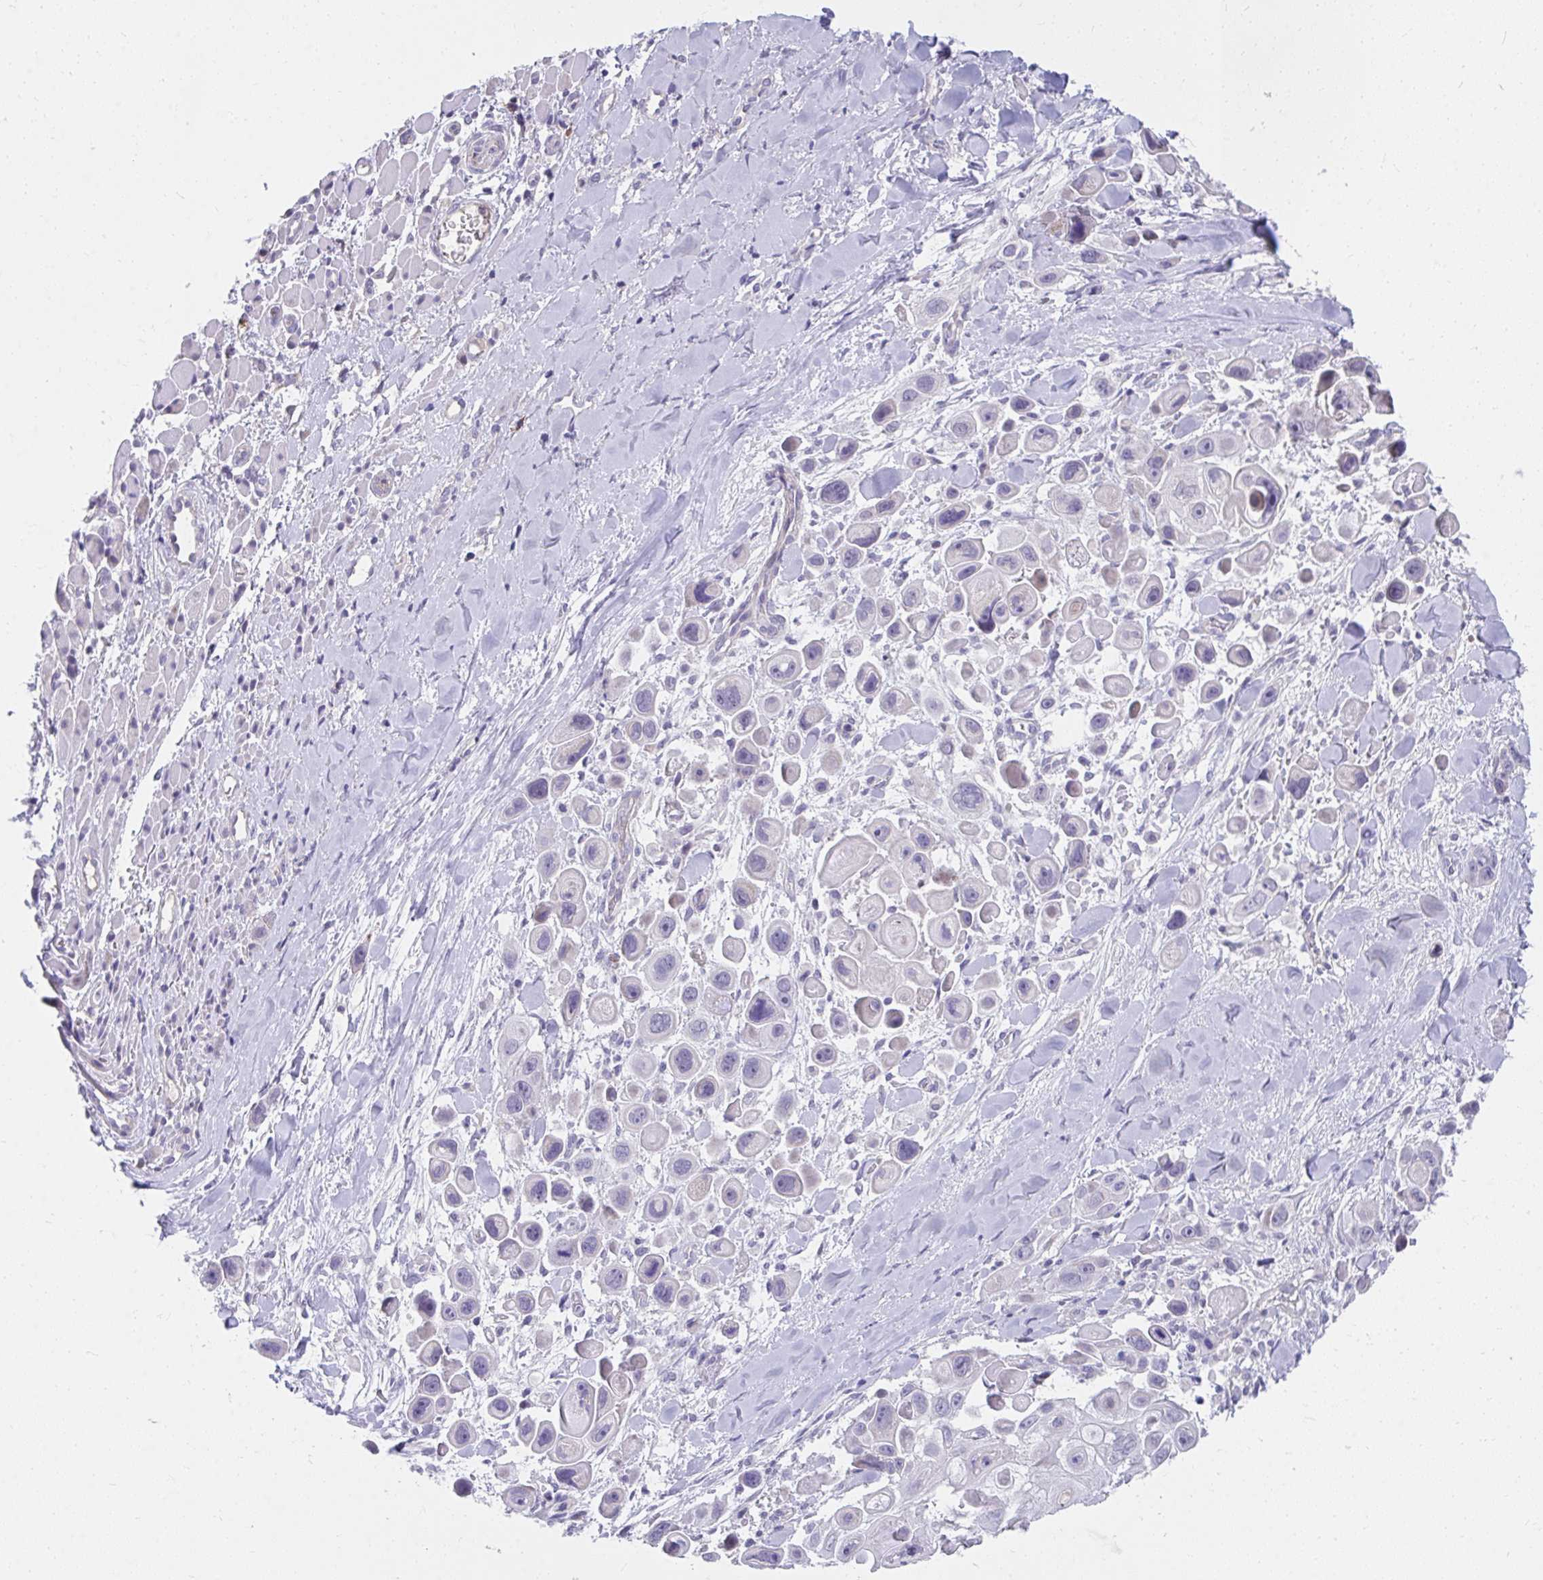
{"staining": {"intensity": "negative", "quantity": "none", "location": "none"}, "tissue": "skin cancer", "cell_type": "Tumor cells", "image_type": "cancer", "snomed": [{"axis": "morphology", "description": "Squamous cell carcinoma, NOS"}, {"axis": "topography", "description": "Skin"}], "caption": "Immunohistochemistry of human skin cancer (squamous cell carcinoma) reveals no staining in tumor cells. (Brightfield microscopy of DAB (3,3'-diaminobenzidine) IHC at high magnification).", "gene": "SLAMF7", "patient": {"sex": "male", "age": 67}}